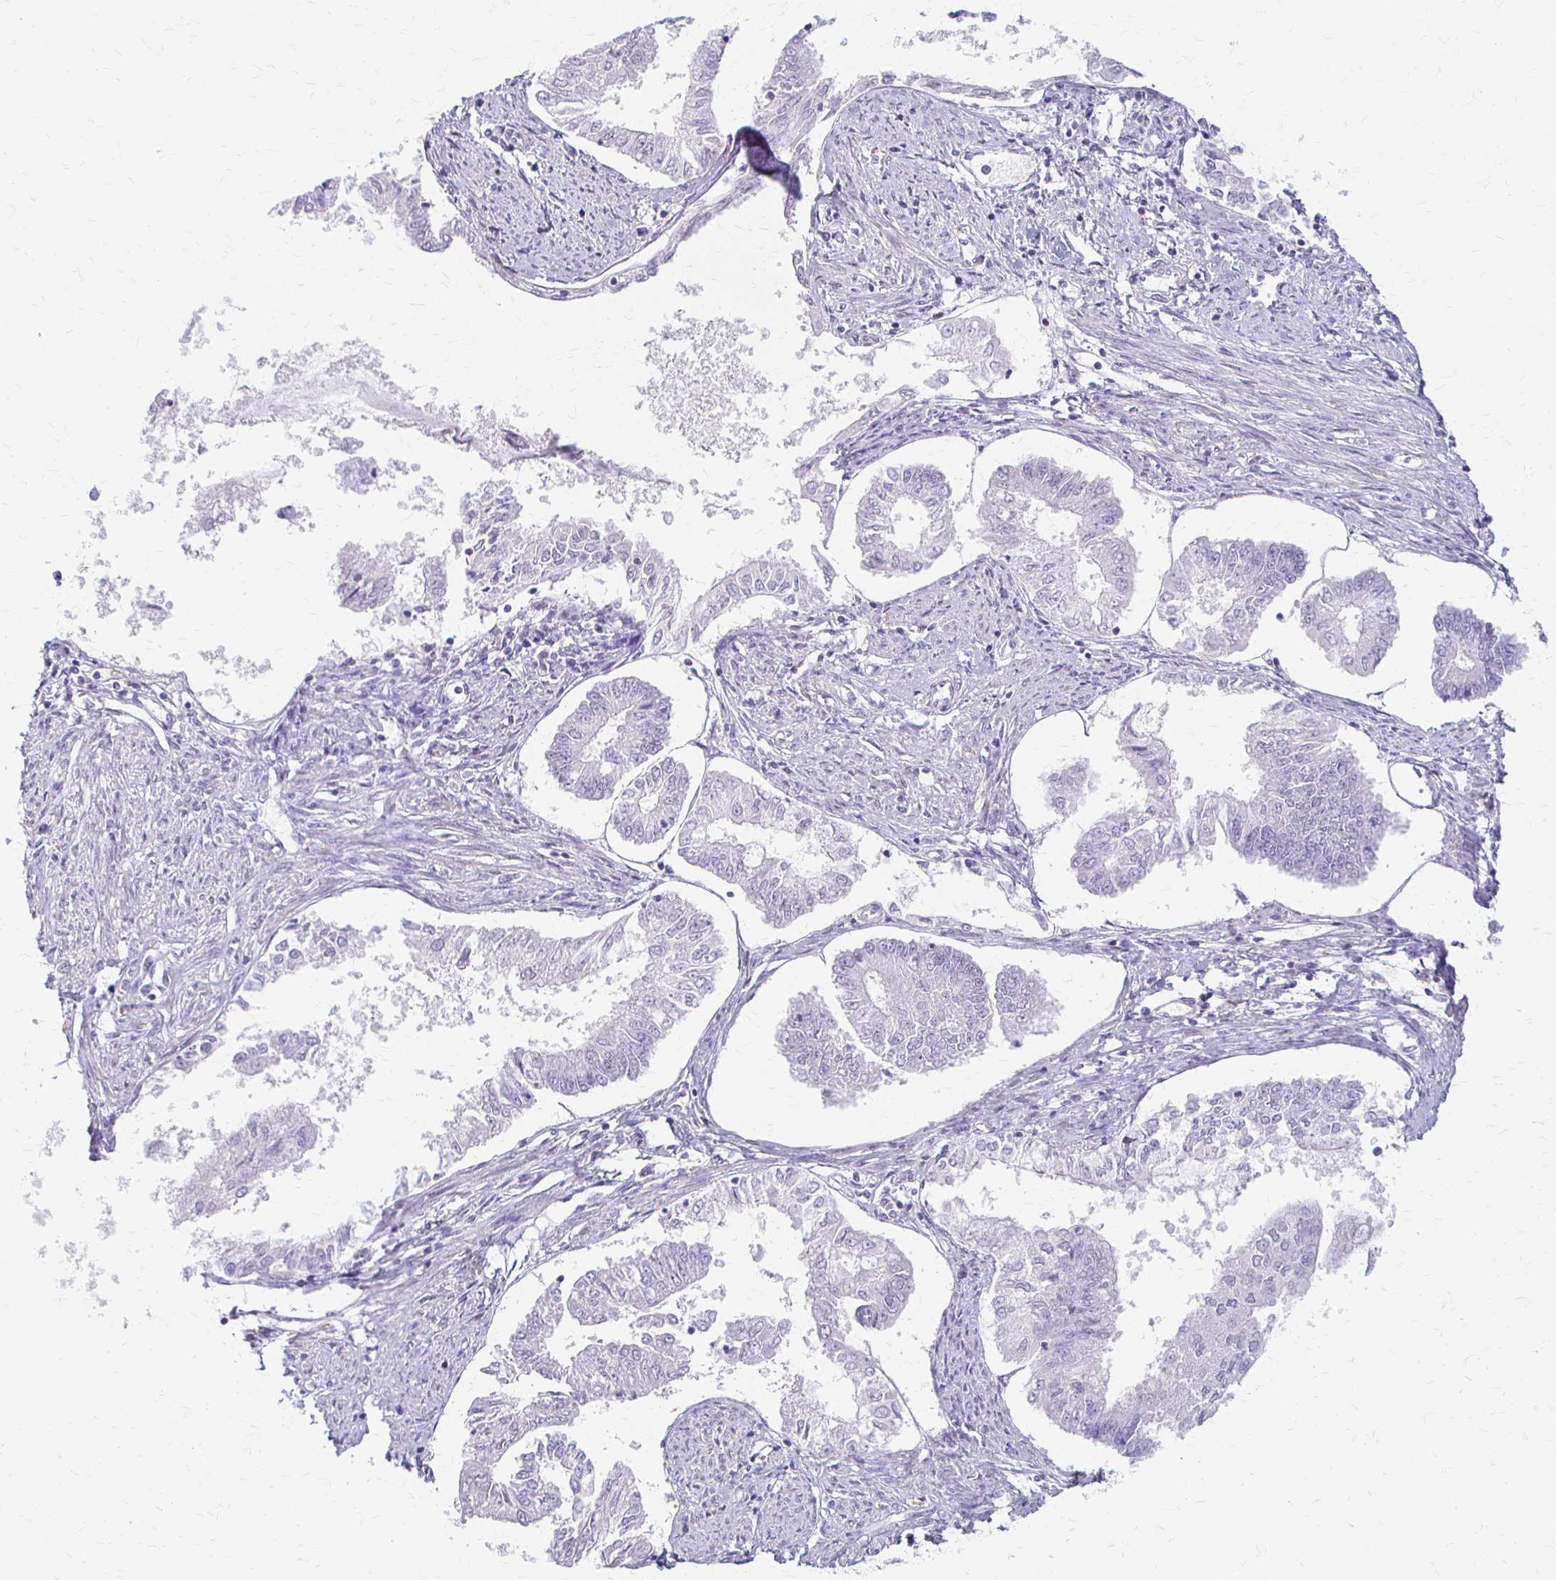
{"staining": {"intensity": "negative", "quantity": "none", "location": "none"}, "tissue": "endometrial cancer", "cell_type": "Tumor cells", "image_type": "cancer", "snomed": [{"axis": "morphology", "description": "Adenocarcinoma, NOS"}, {"axis": "topography", "description": "Endometrium"}], "caption": "High magnification brightfield microscopy of endometrial cancer (adenocarcinoma) stained with DAB (3,3'-diaminobenzidine) (brown) and counterstained with hematoxylin (blue): tumor cells show no significant positivity. The staining is performed using DAB (3,3'-diaminobenzidine) brown chromogen with nuclei counter-stained in using hematoxylin.", "gene": "ACP5", "patient": {"sex": "female", "age": 76}}